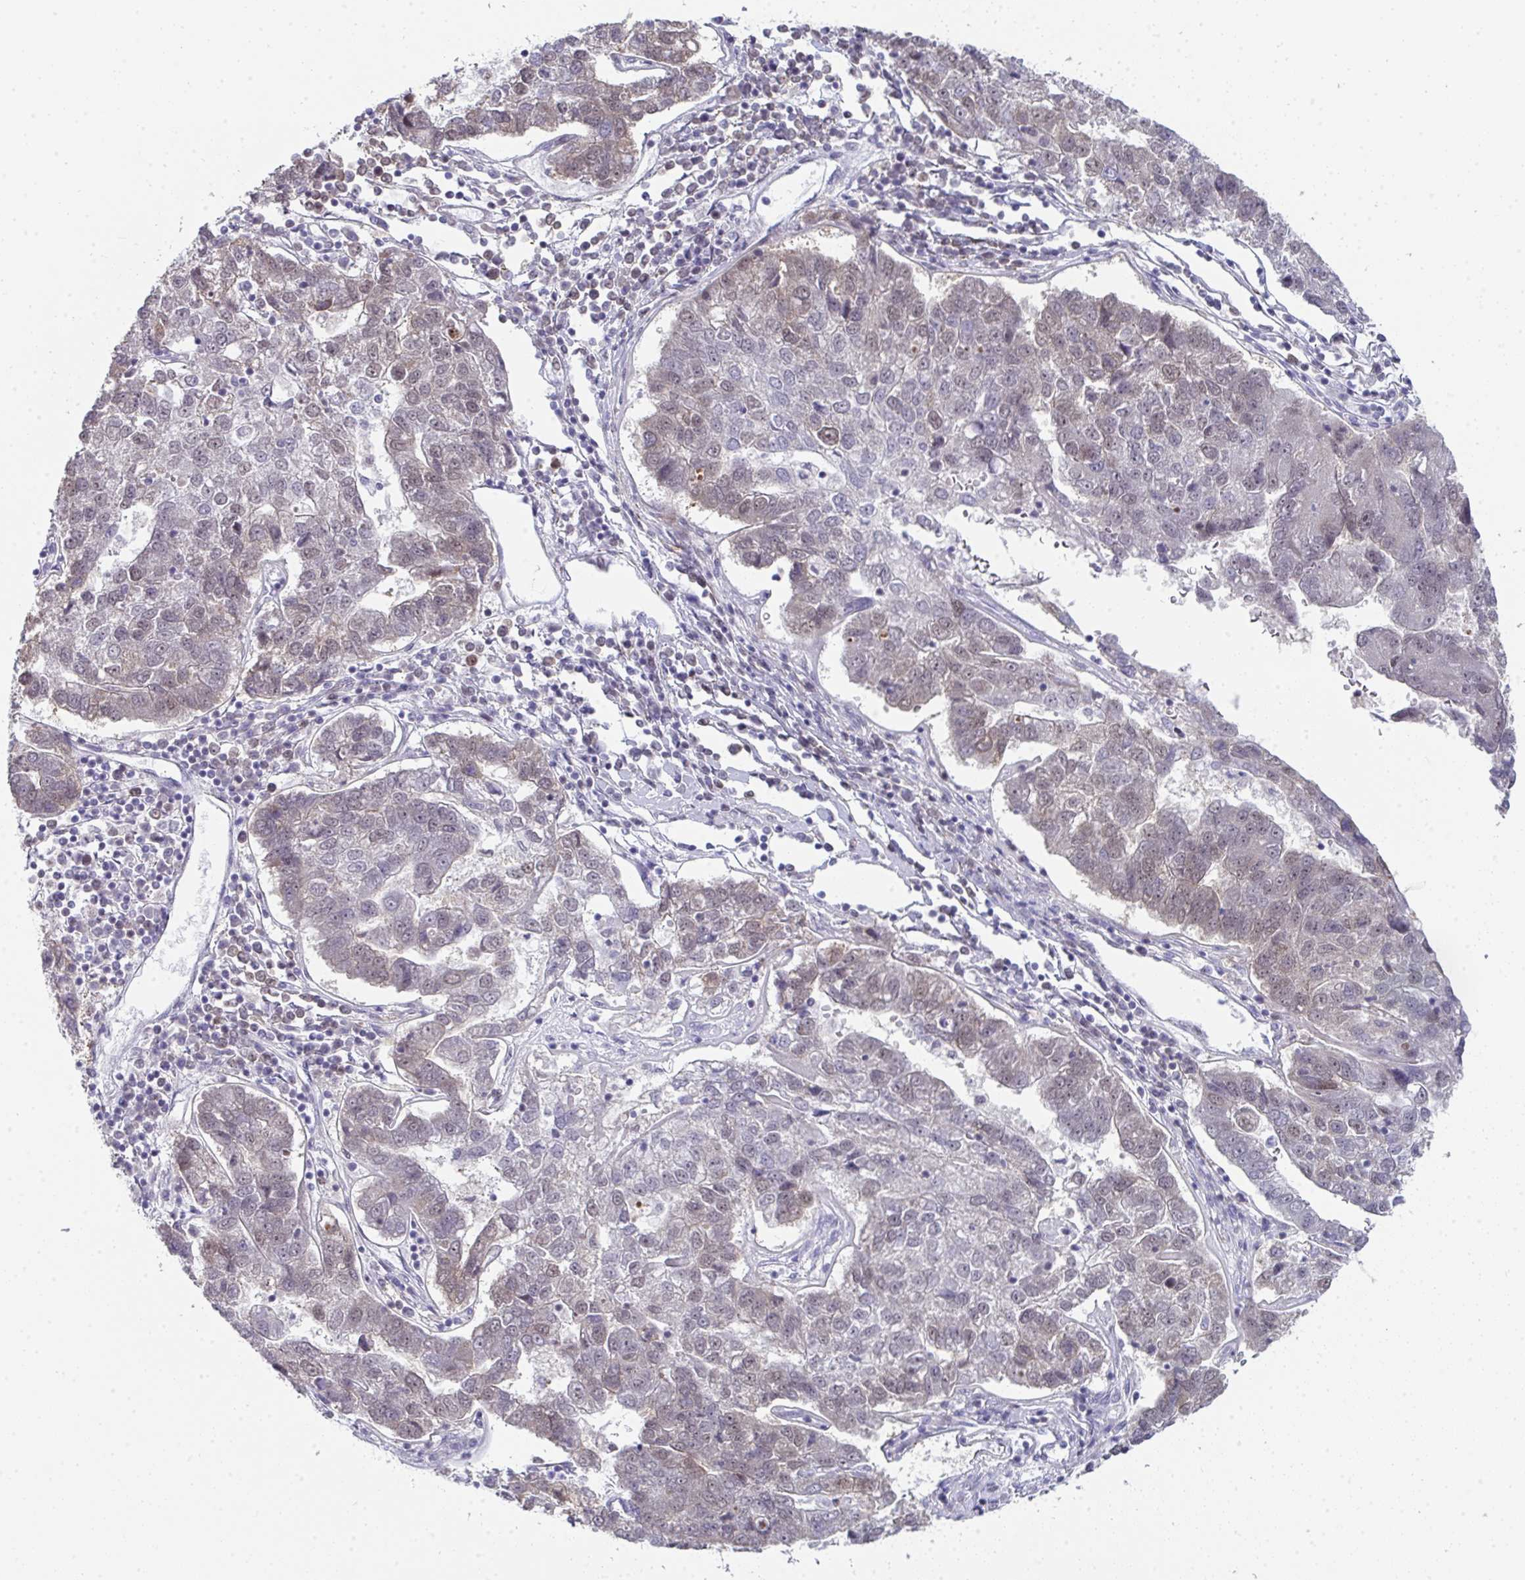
{"staining": {"intensity": "weak", "quantity": "<25%", "location": "nuclear"}, "tissue": "pancreatic cancer", "cell_type": "Tumor cells", "image_type": "cancer", "snomed": [{"axis": "morphology", "description": "Adenocarcinoma, NOS"}, {"axis": "topography", "description": "Pancreas"}], "caption": "Immunohistochemistry photomicrograph of human pancreatic adenocarcinoma stained for a protein (brown), which displays no positivity in tumor cells. Nuclei are stained in blue.", "gene": "GINS2", "patient": {"sex": "female", "age": 61}}